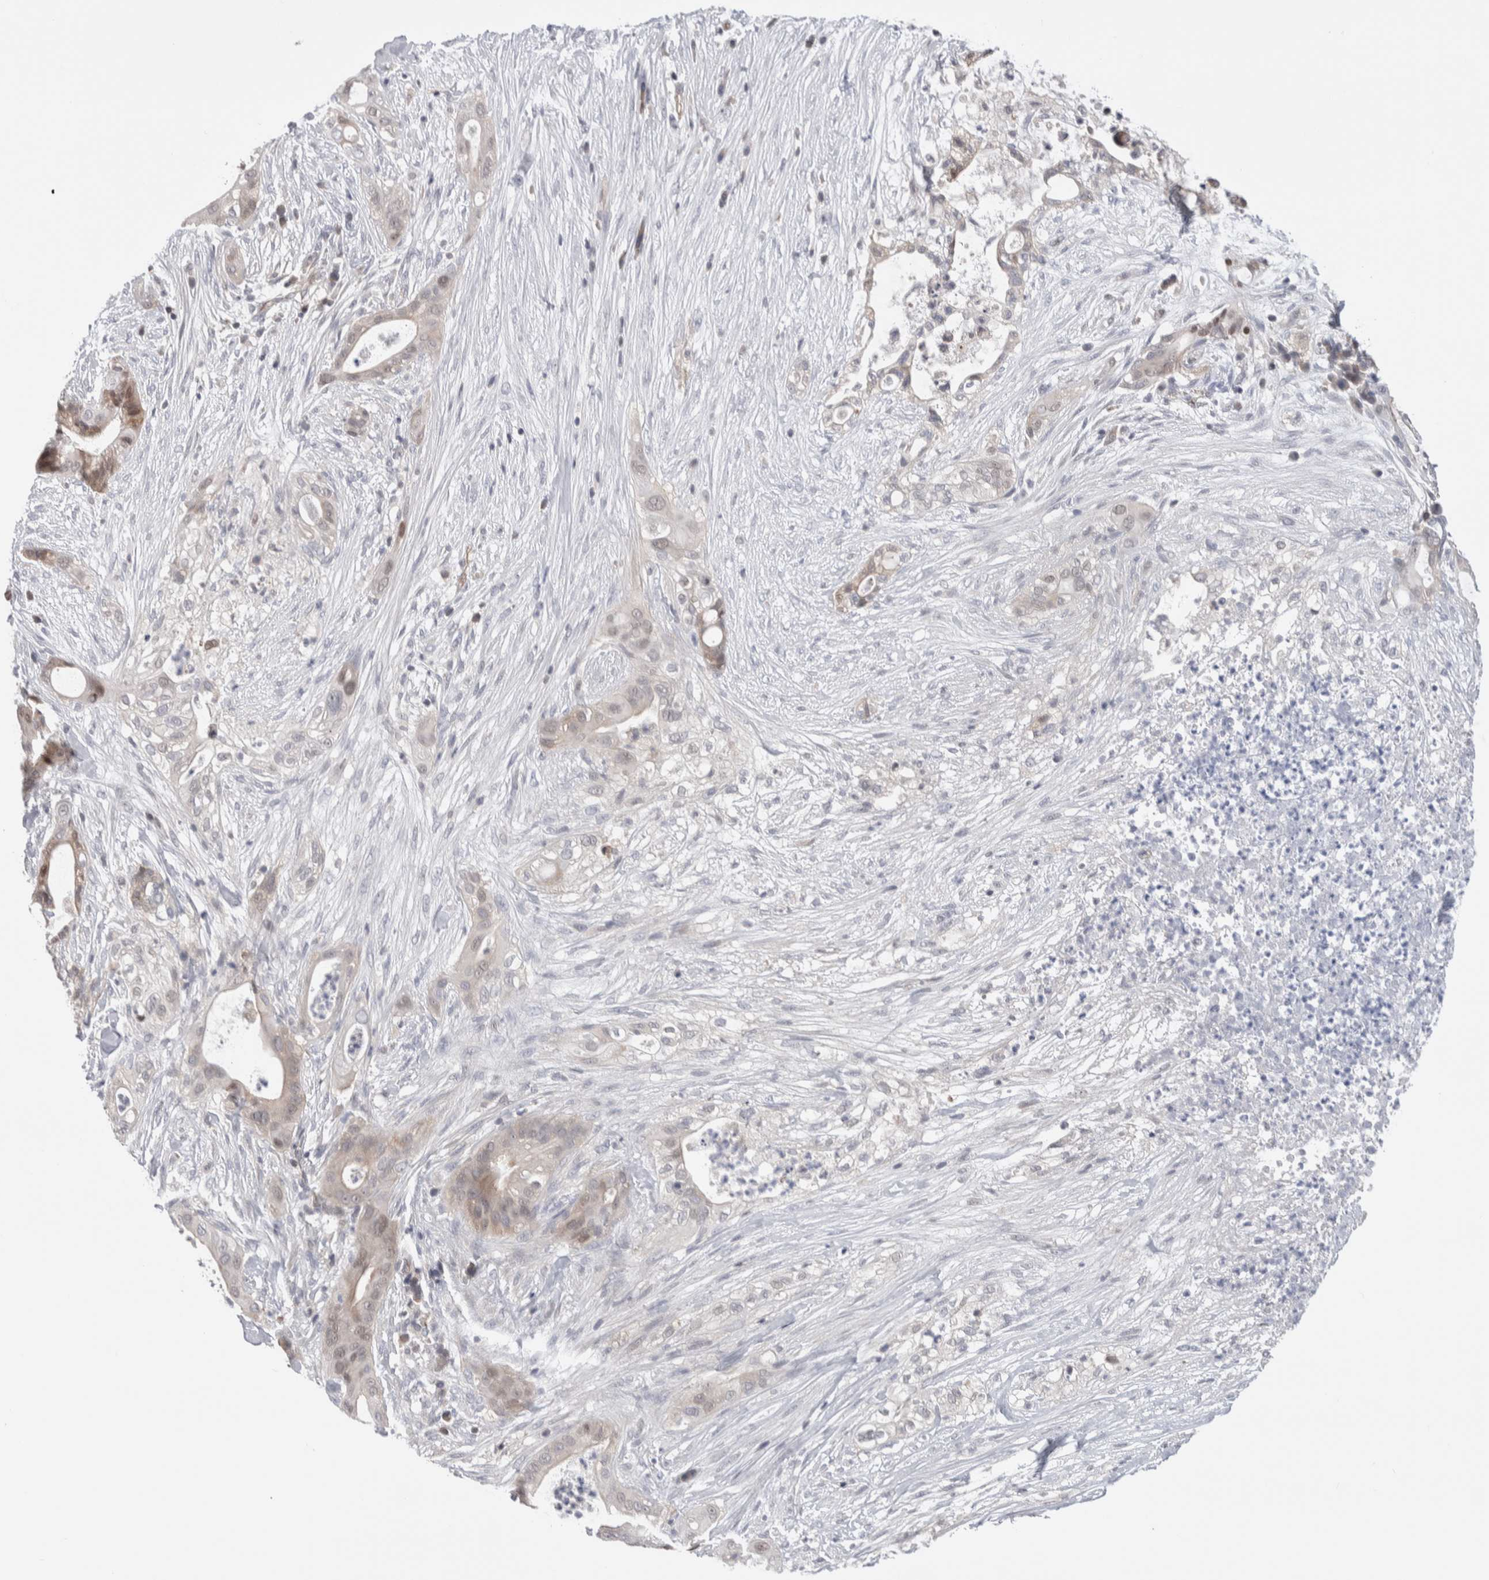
{"staining": {"intensity": "weak", "quantity": "<25%", "location": "cytoplasmic/membranous"}, "tissue": "pancreatic cancer", "cell_type": "Tumor cells", "image_type": "cancer", "snomed": [{"axis": "morphology", "description": "Adenocarcinoma, NOS"}, {"axis": "topography", "description": "Pancreas"}], "caption": "Image shows no protein positivity in tumor cells of pancreatic cancer tissue.", "gene": "ZBTB49", "patient": {"sex": "male", "age": 58}}